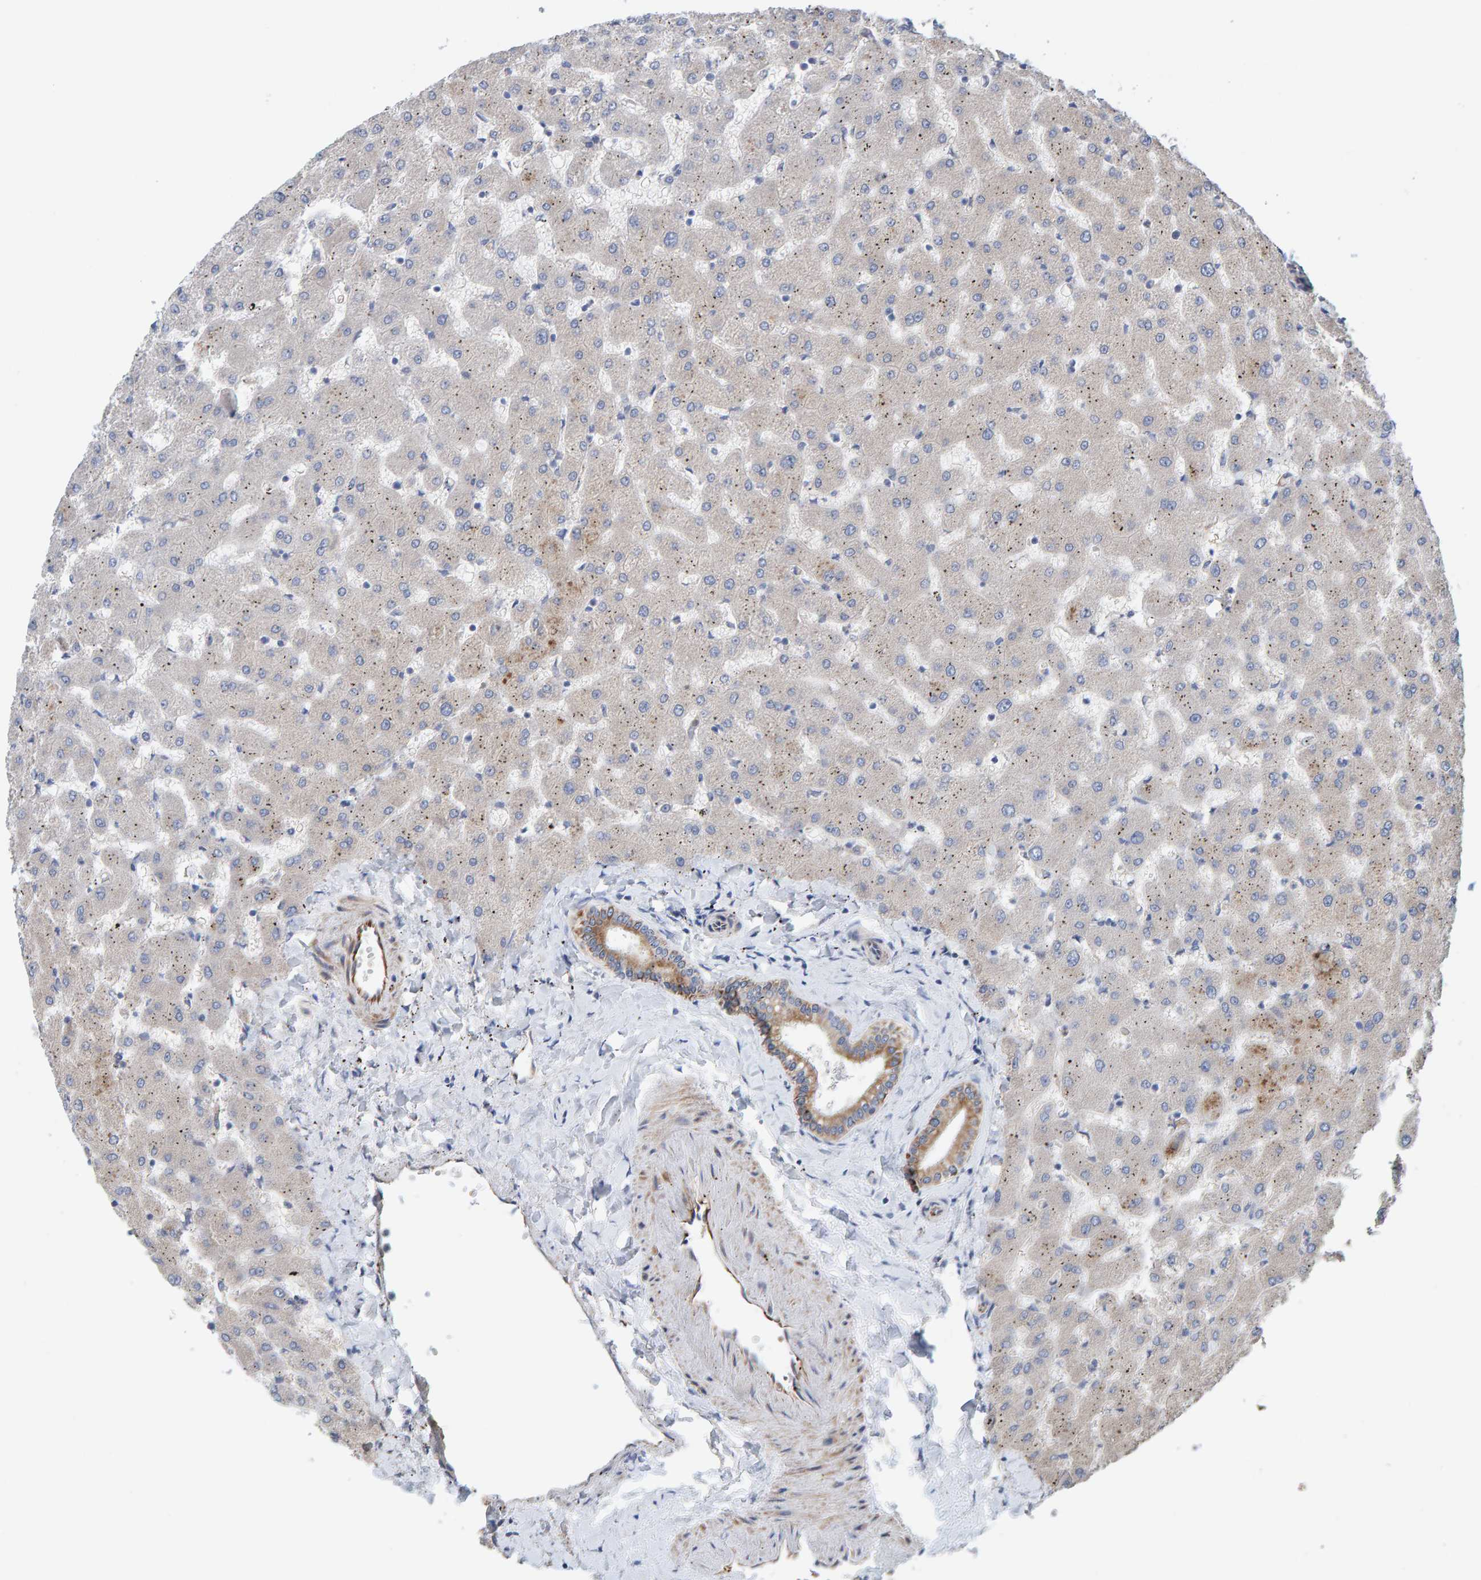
{"staining": {"intensity": "moderate", "quantity": "25%-75%", "location": "cytoplasmic/membranous"}, "tissue": "liver", "cell_type": "Cholangiocytes", "image_type": "normal", "snomed": [{"axis": "morphology", "description": "Normal tissue, NOS"}, {"axis": "topography", "description": "Liver"}], "caption": "Moderate cytoplasmic/membranous protein expression is present in approximately 25%-75% of cholangiocytes in liver. Nuclei are stained in blue.", "gene": "ZNF347", "patient": {"sex": "female", "age": 63}}